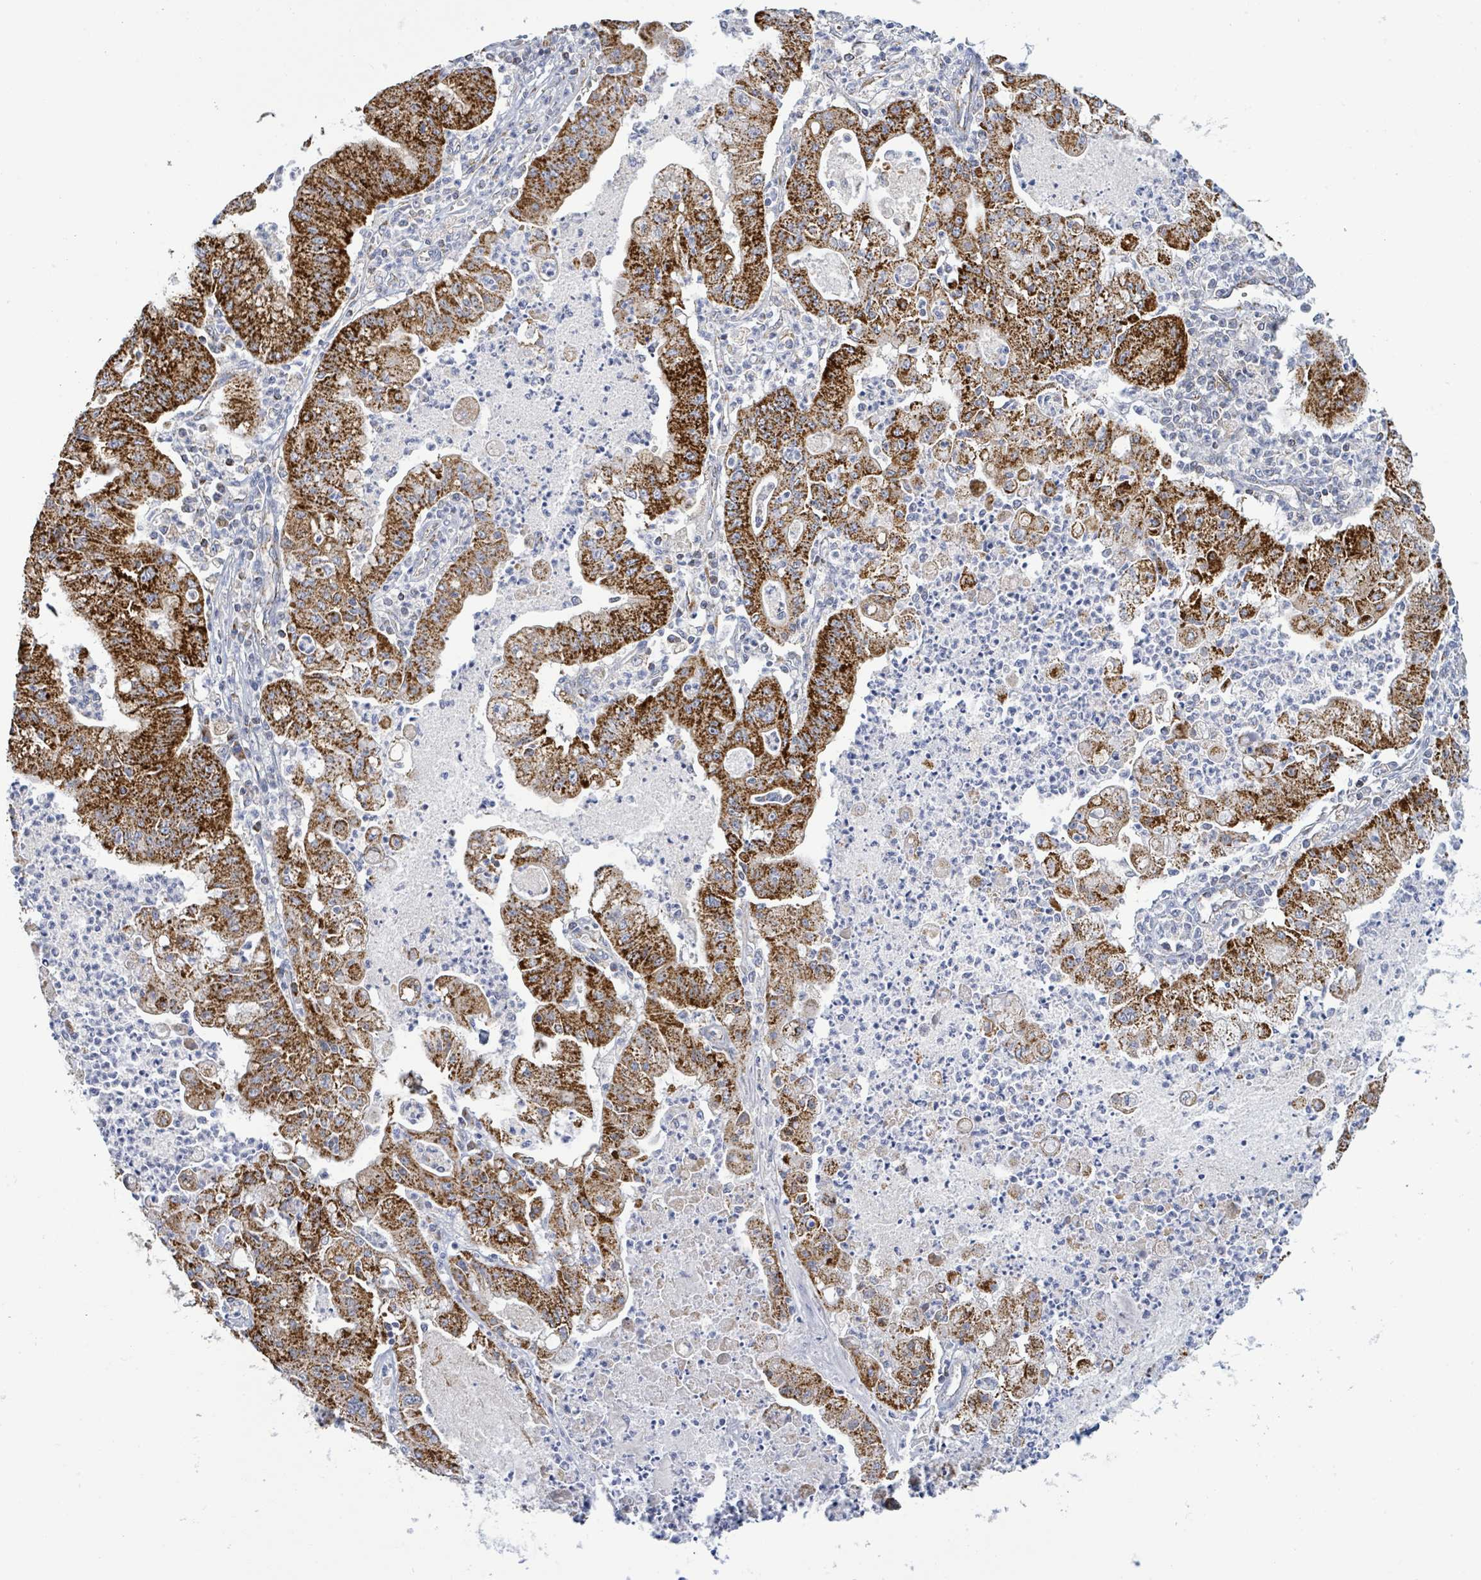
{"staining": {"intensity": "strong", "quantity": ">75%", "location": "cytoplasmic/membranous"}, "tissue": "ovarian cancer", "cell_type": "Tumor cells", "image_type": "cancer", "snomed": [{"axis": "morphology", "description": "Cystadenocarcinoma, mucinous, NOS"}, {"axis": "topography", "description": "Ovary"}], "caption": "Brown immunohistochemical staining in human ovarian cancer displays strong cytoplasmic/membranous positivity in about >75% of tumor cells.", "gene": "SUCLG2", "patient": {"sex": "female", "age": 70}}